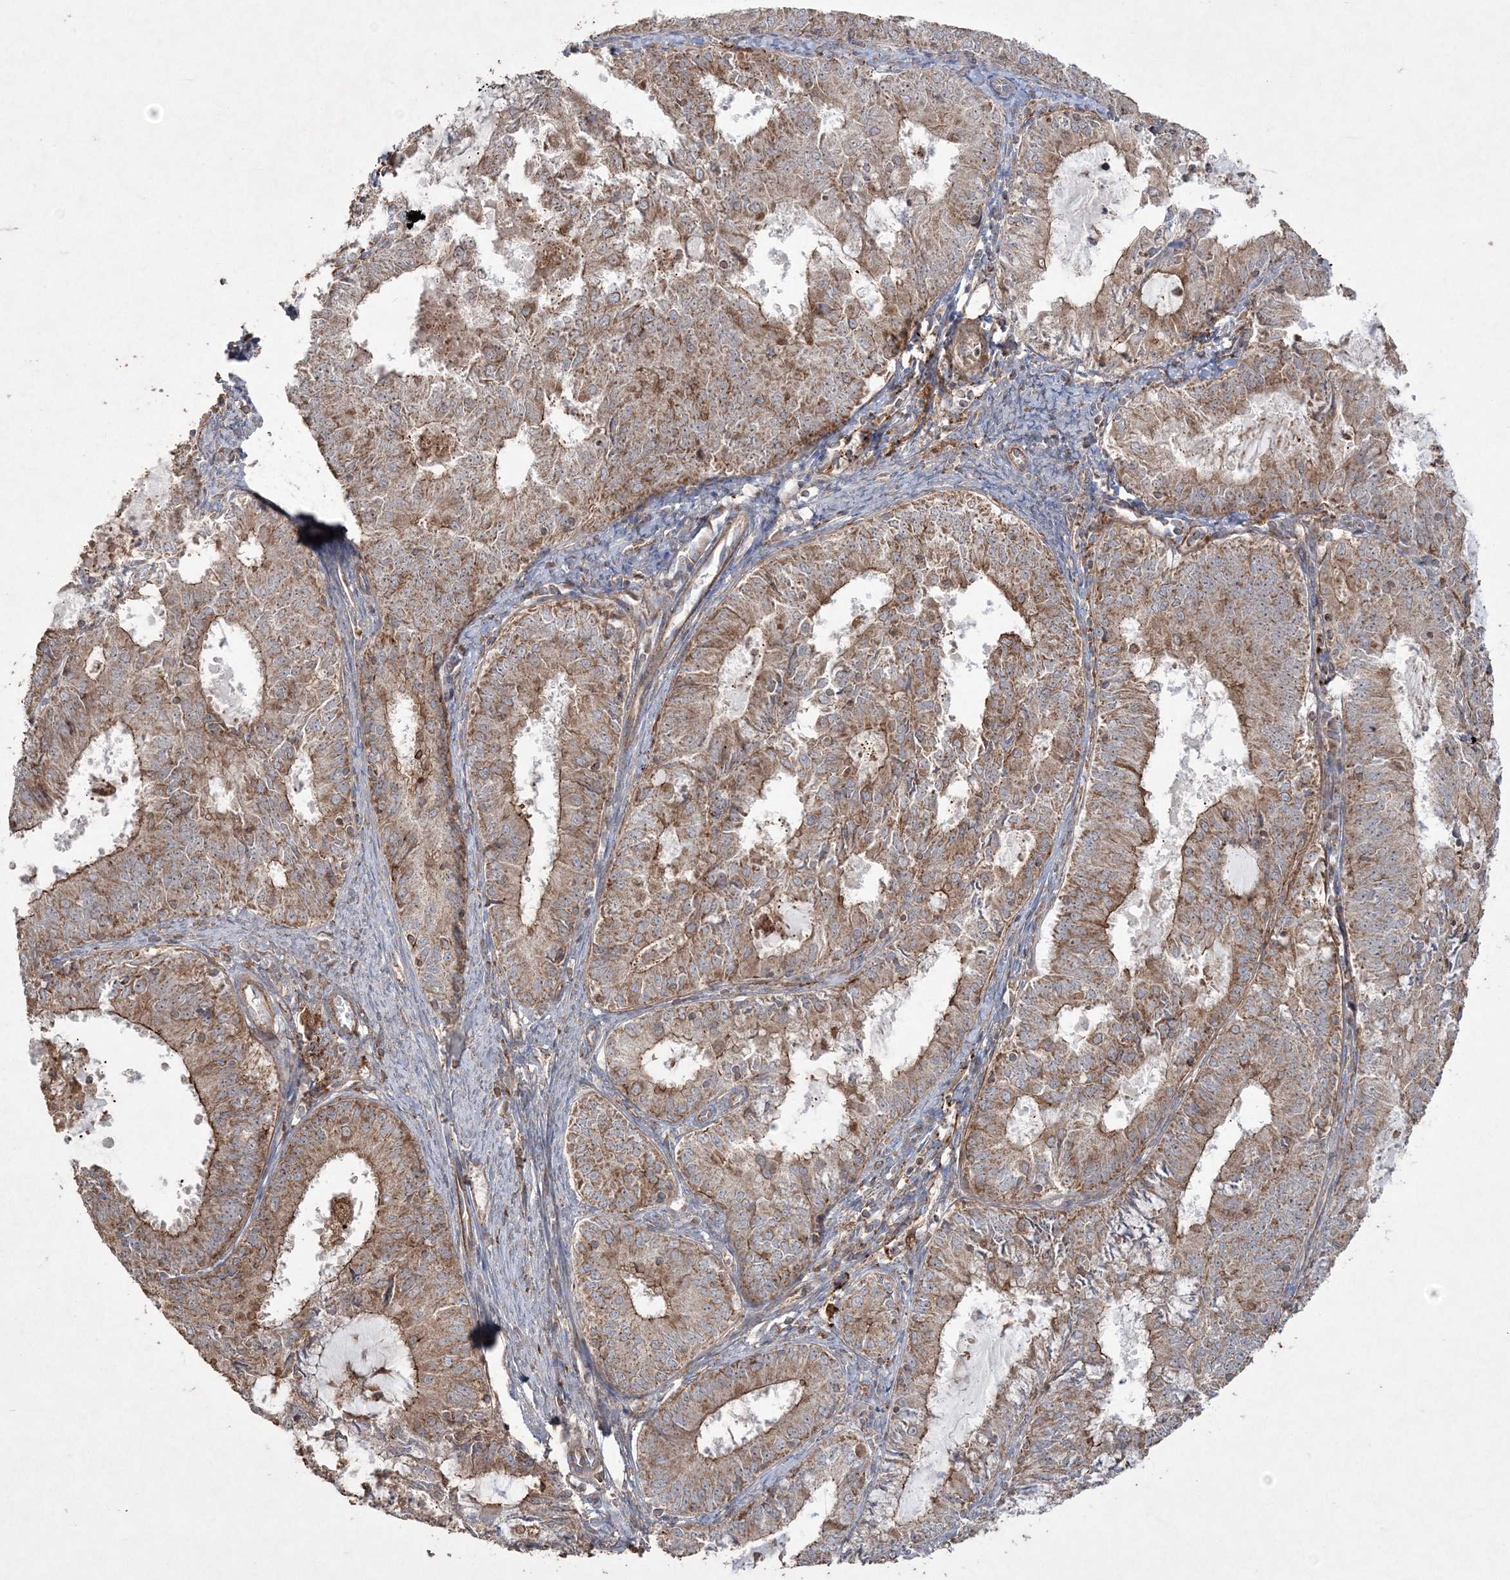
{"staining": {"intensity": "moderate", "quantity": ">75%", "location": "cytoplasmic/membranous"}, "tissue": "endometrial cancer", "cell_type": "Tumor cells", "image_type": "cancer", "snomed": [{"axis": "morphology", "description": "Adenocarcinoma, NOS"}, {"axis": "topography", "description": "Endometrium"}], "caption": "Immunohistochemical staining of endometrial cancer (adenocarcinoma) exhibits medium levels of moderate cytoplasmic/membranous protein positivity in approximately >75% of tumor cells.", "gene": "TTC7A", "patient": {"sex": "female", "age": 57}}